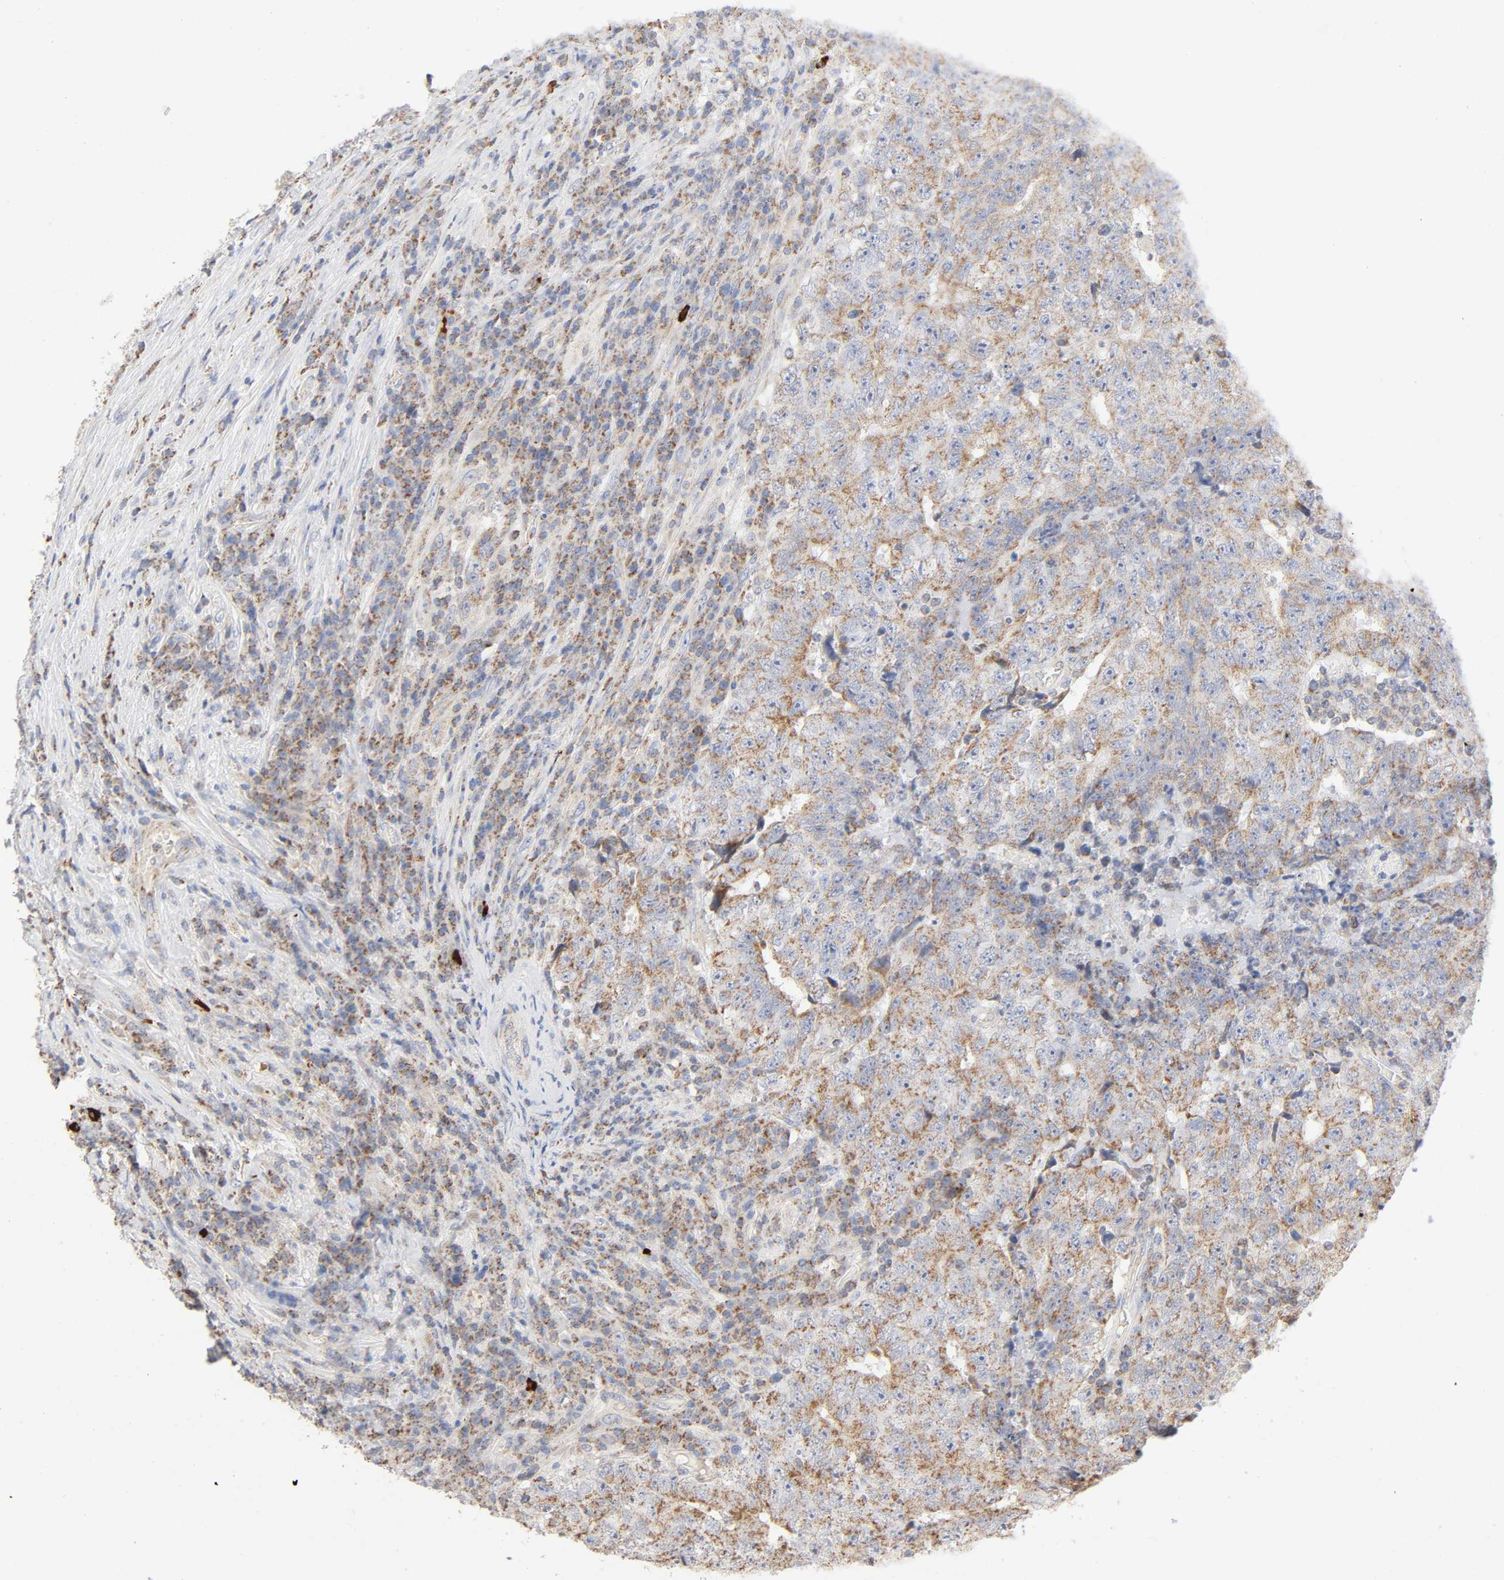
{"staining": {"intensity": "moderate", "quantity": ">75%", "location": "cytoplasmic/membranous"}, "tissue": "testis cancer", "cell_type": "Tumor cells", "image_type": "cancer", "snomed": [{"axis": "morphology", "description": "Necrosis, NOS"}, {"axis": "morphology", "description": "Carcinoma, Embryonal, NOS"}, {"axis": "topography", "description": "Testis"}], "caption": "Moderate cytoplasmic/membranous expression is identified in approximately >75% of tumor cells in testis cancer.", "gene": "SYT16", "patient": {"sex": "male", "age": 19}}